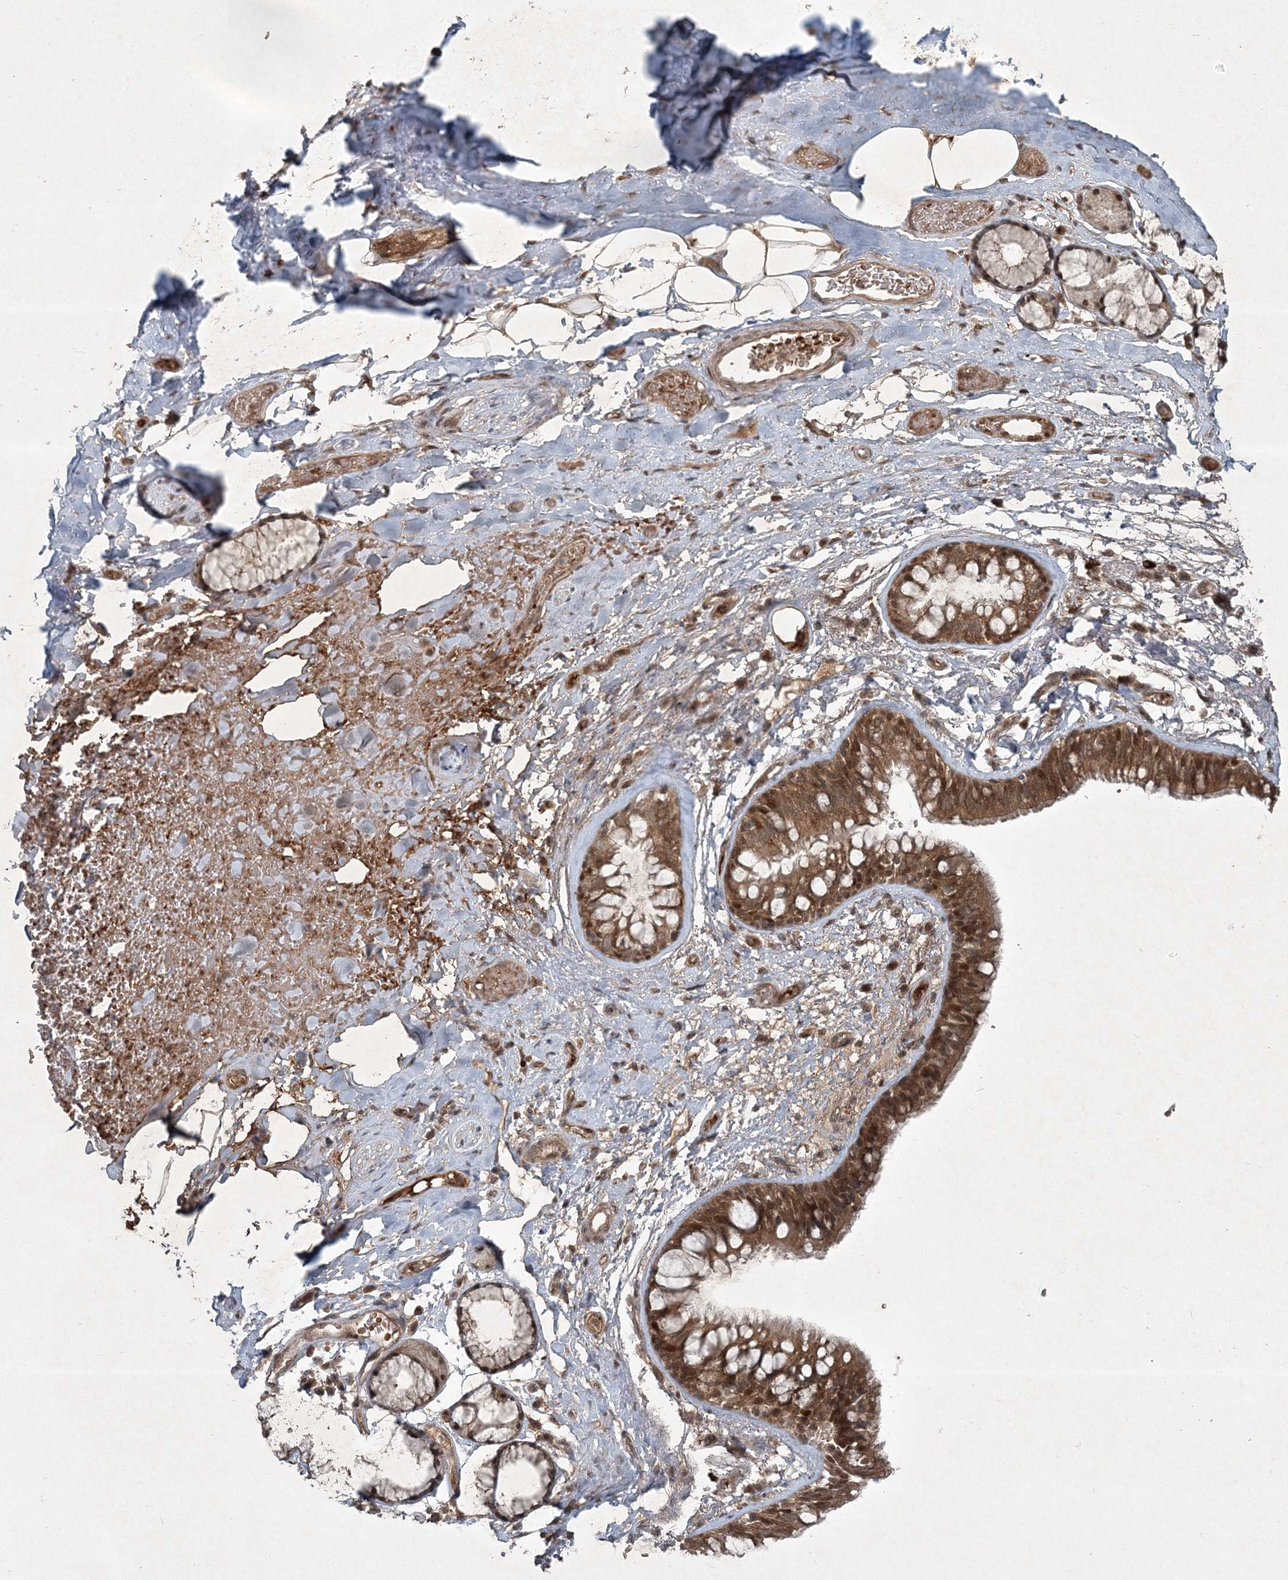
{"staining": {"intensity": "moderate", "quantity": ">75%", "location": "cytoplasmic/membranous,nuclear"}, "tissue": "adipose tissue", "cell_type": "Adipocytes", "image_type": "normal", "snomed": [{"axis": "morphology", "description": "Normal tissue, NOS"}, {"axis": "topography", "description": "Cartilage tissue"}, {"axis": "topography", "description": "Bronchus"}], "caption": "The micrograph demonstrates staining of unremarkable adipose tissue, revealing moderate cytoplasmic/membranous,nuclear protein staining (brown color) within adipocytes.", "gene": "FBXL17", "patient": {"sex": "female", "age": 73}}